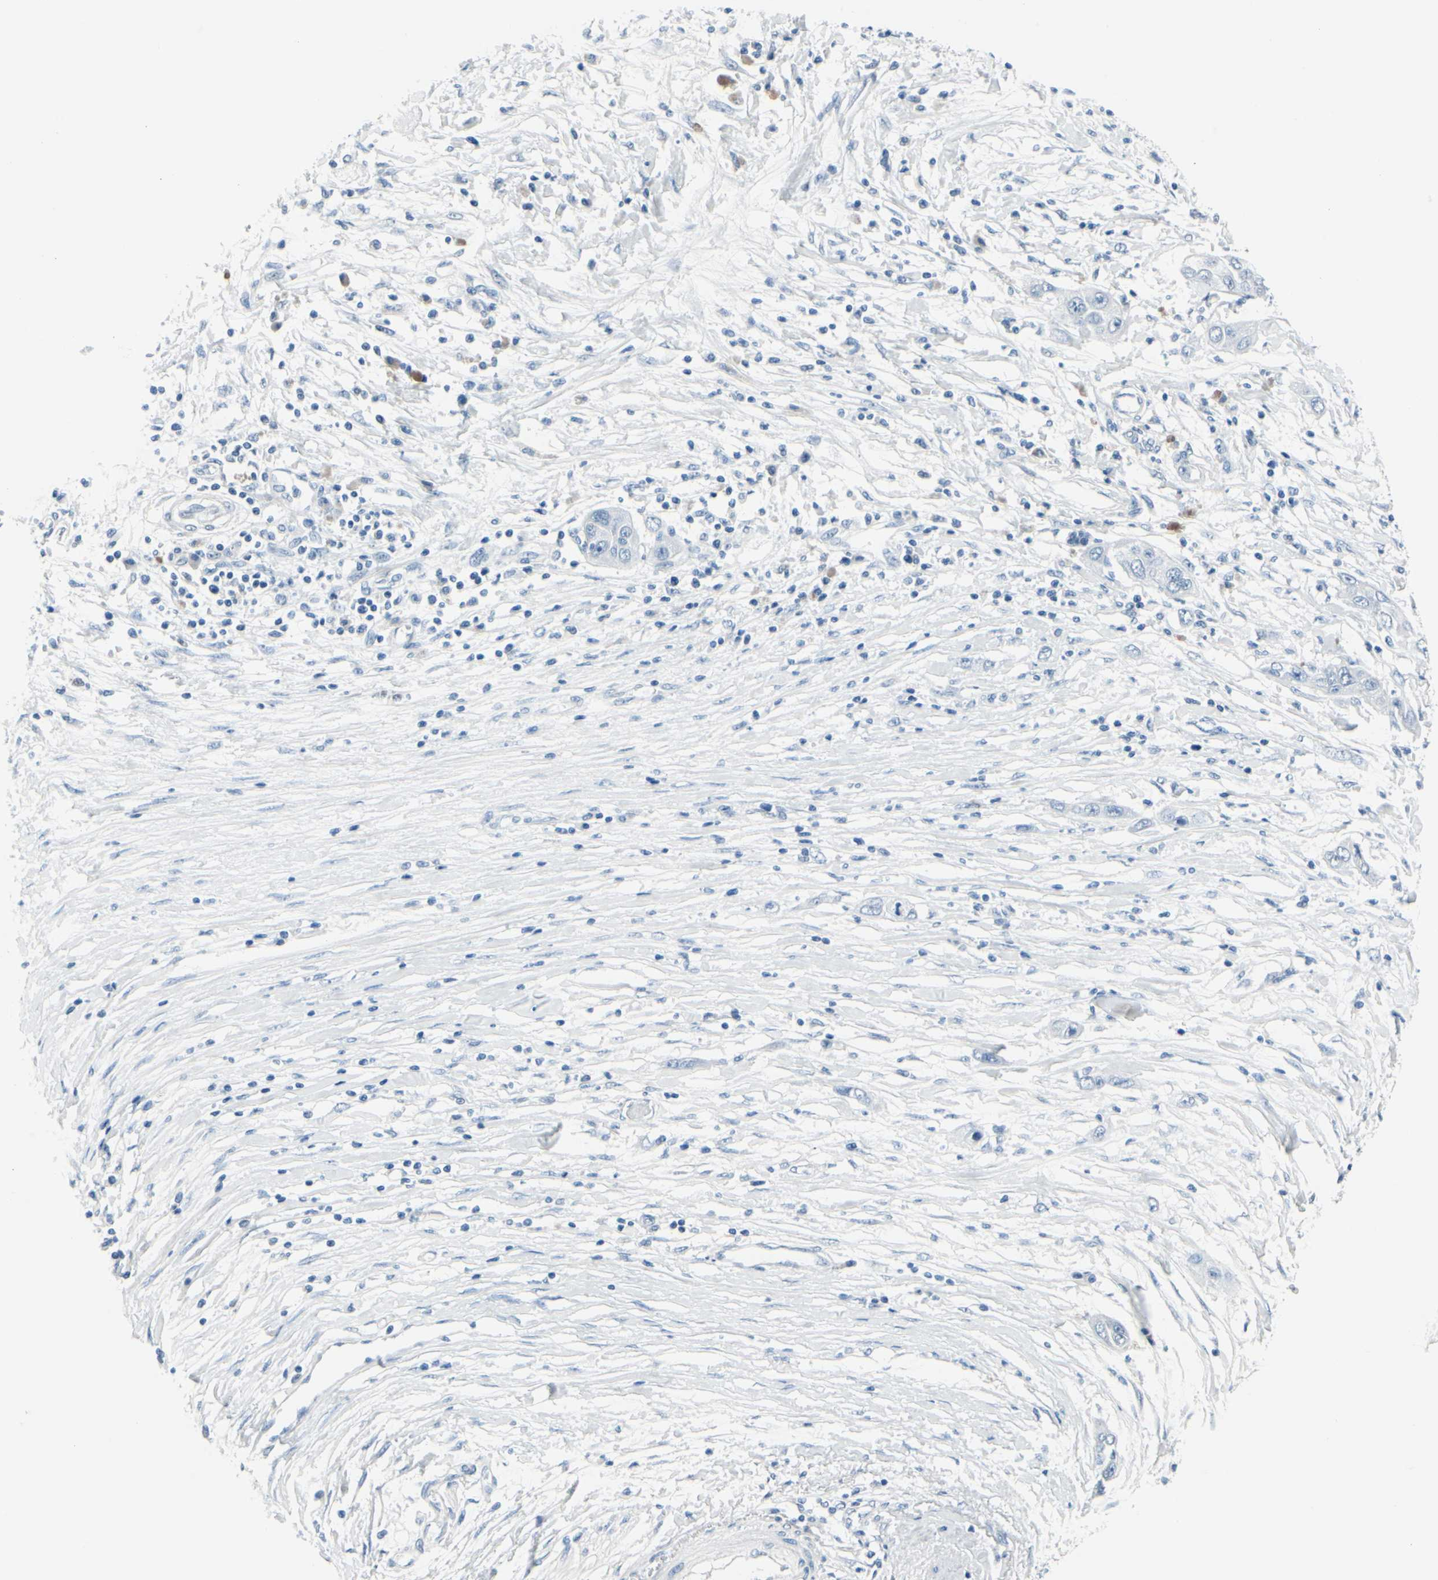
{"staining": {"intensity": "negative", "quantity": "none", "location": "none"}, "tissue": "pancreatic cancer", "cell_type": "Tumor cells", "image_type": "cancer", "snomed": [{"axis": "morphology", "description": "Adenocarcinoma, NOS"}, {"axis": "topography", "description": "Pancreas"}], "caption": "Tumor cells show no significant protein expression in pancreatic cancer (adenocarcinoma).", "gene": "PGR", "patient": {"sex": "female", "age": 70}}